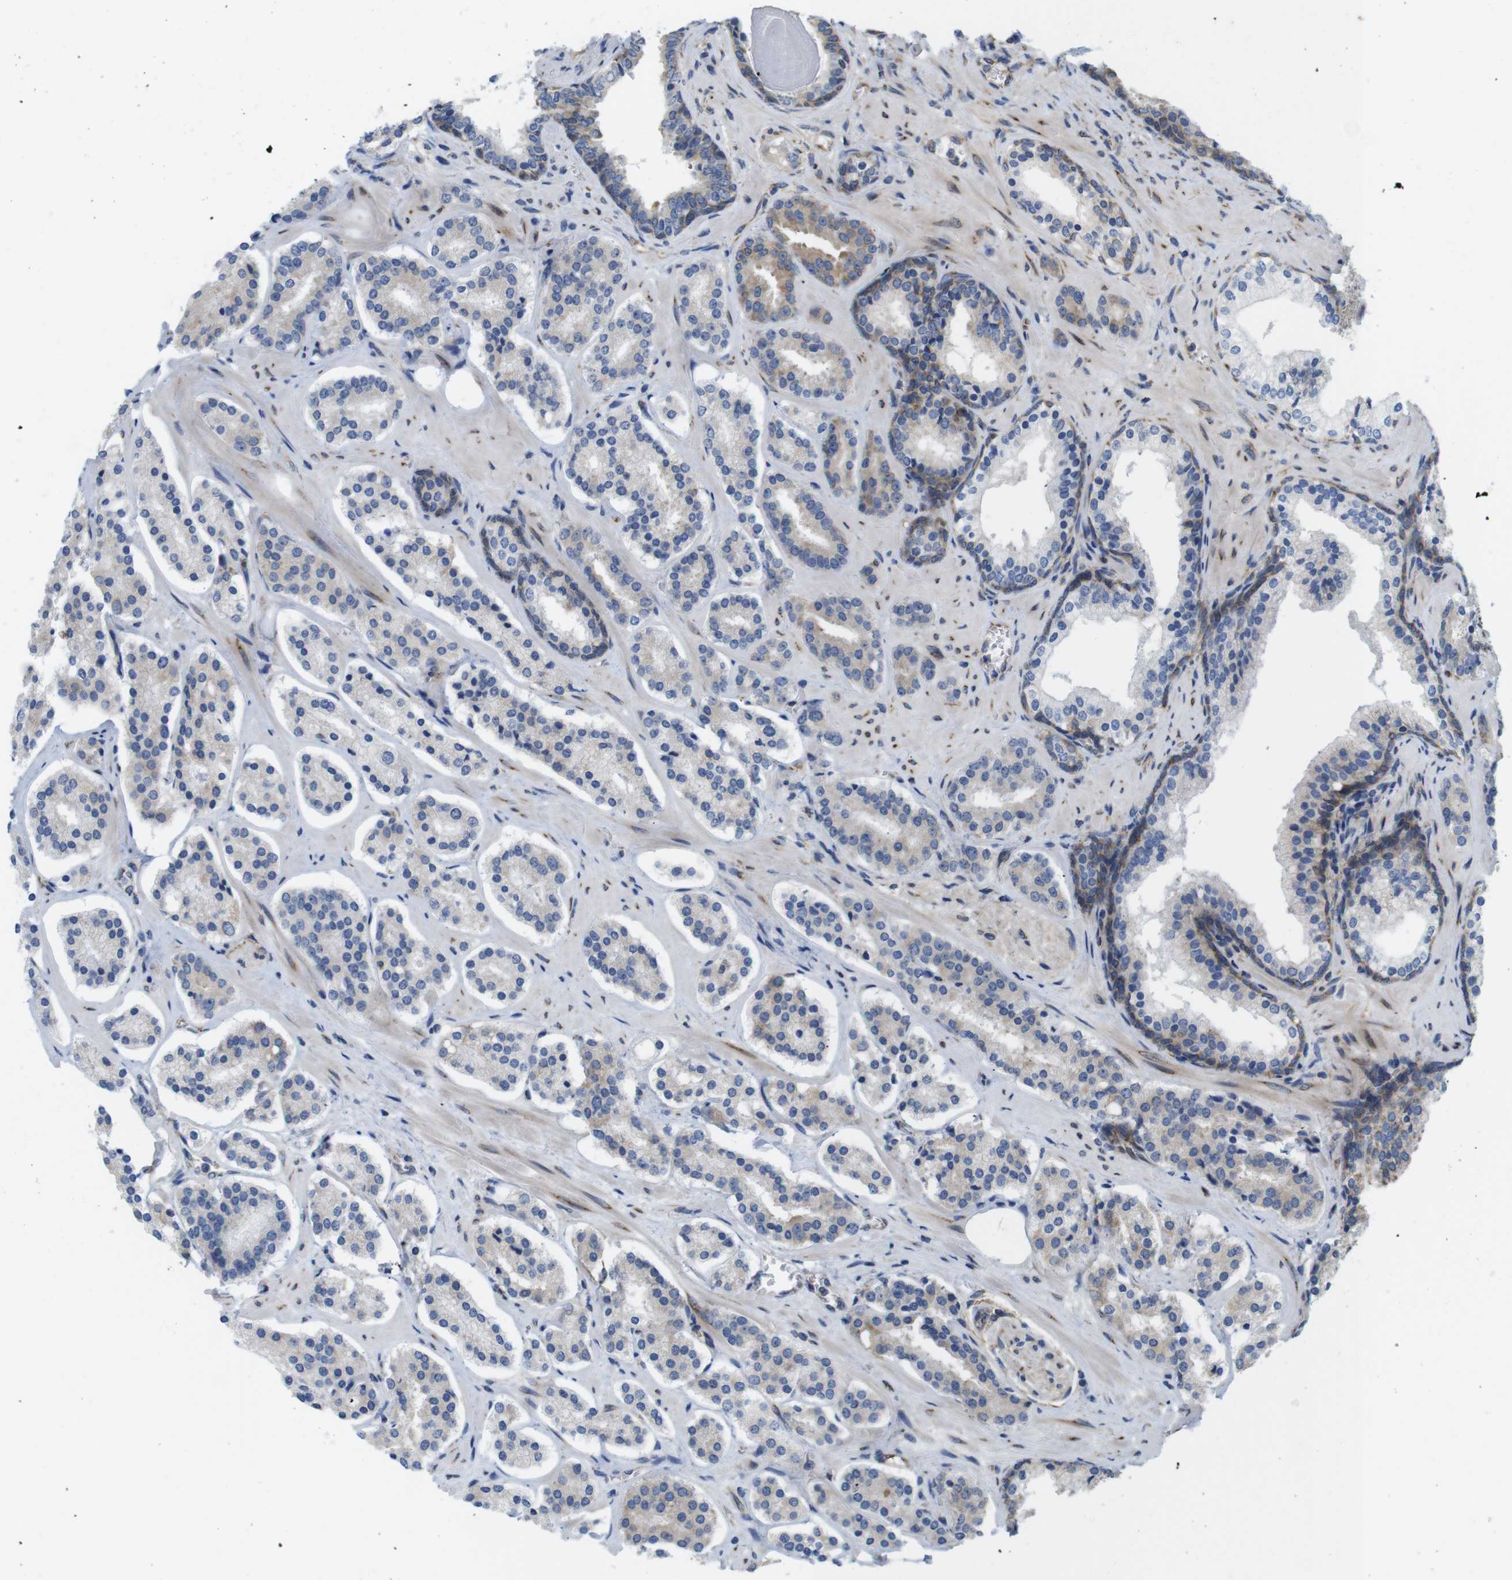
{"staining": {"intensity": "moderate", "quantity": "<25%", "location": "cytoplasmic/membranous"}, "tissue": "prostate cancer", "cell_type": "Tumor cells", "image_type": "cancer", "snomed": [{"axis": "morphology", "description": "Adenocarcinoma, High grade"}, {"axis": "topography", "description": "Prostate"}], "caption": "The immunohistochemical stain shows moderate cytoplasmic/membranous positivity in tumor cells of adenocarcinoma (high-grade) (prostate) tissue. Using DAB (3,3'-diaminobenzidine) (brown) and hematoxylin (blue) stains, captured at high magnification using brightfield microscopy.", "gene": "PCNX2", "patient": {"sex": "male", "age": 60}}